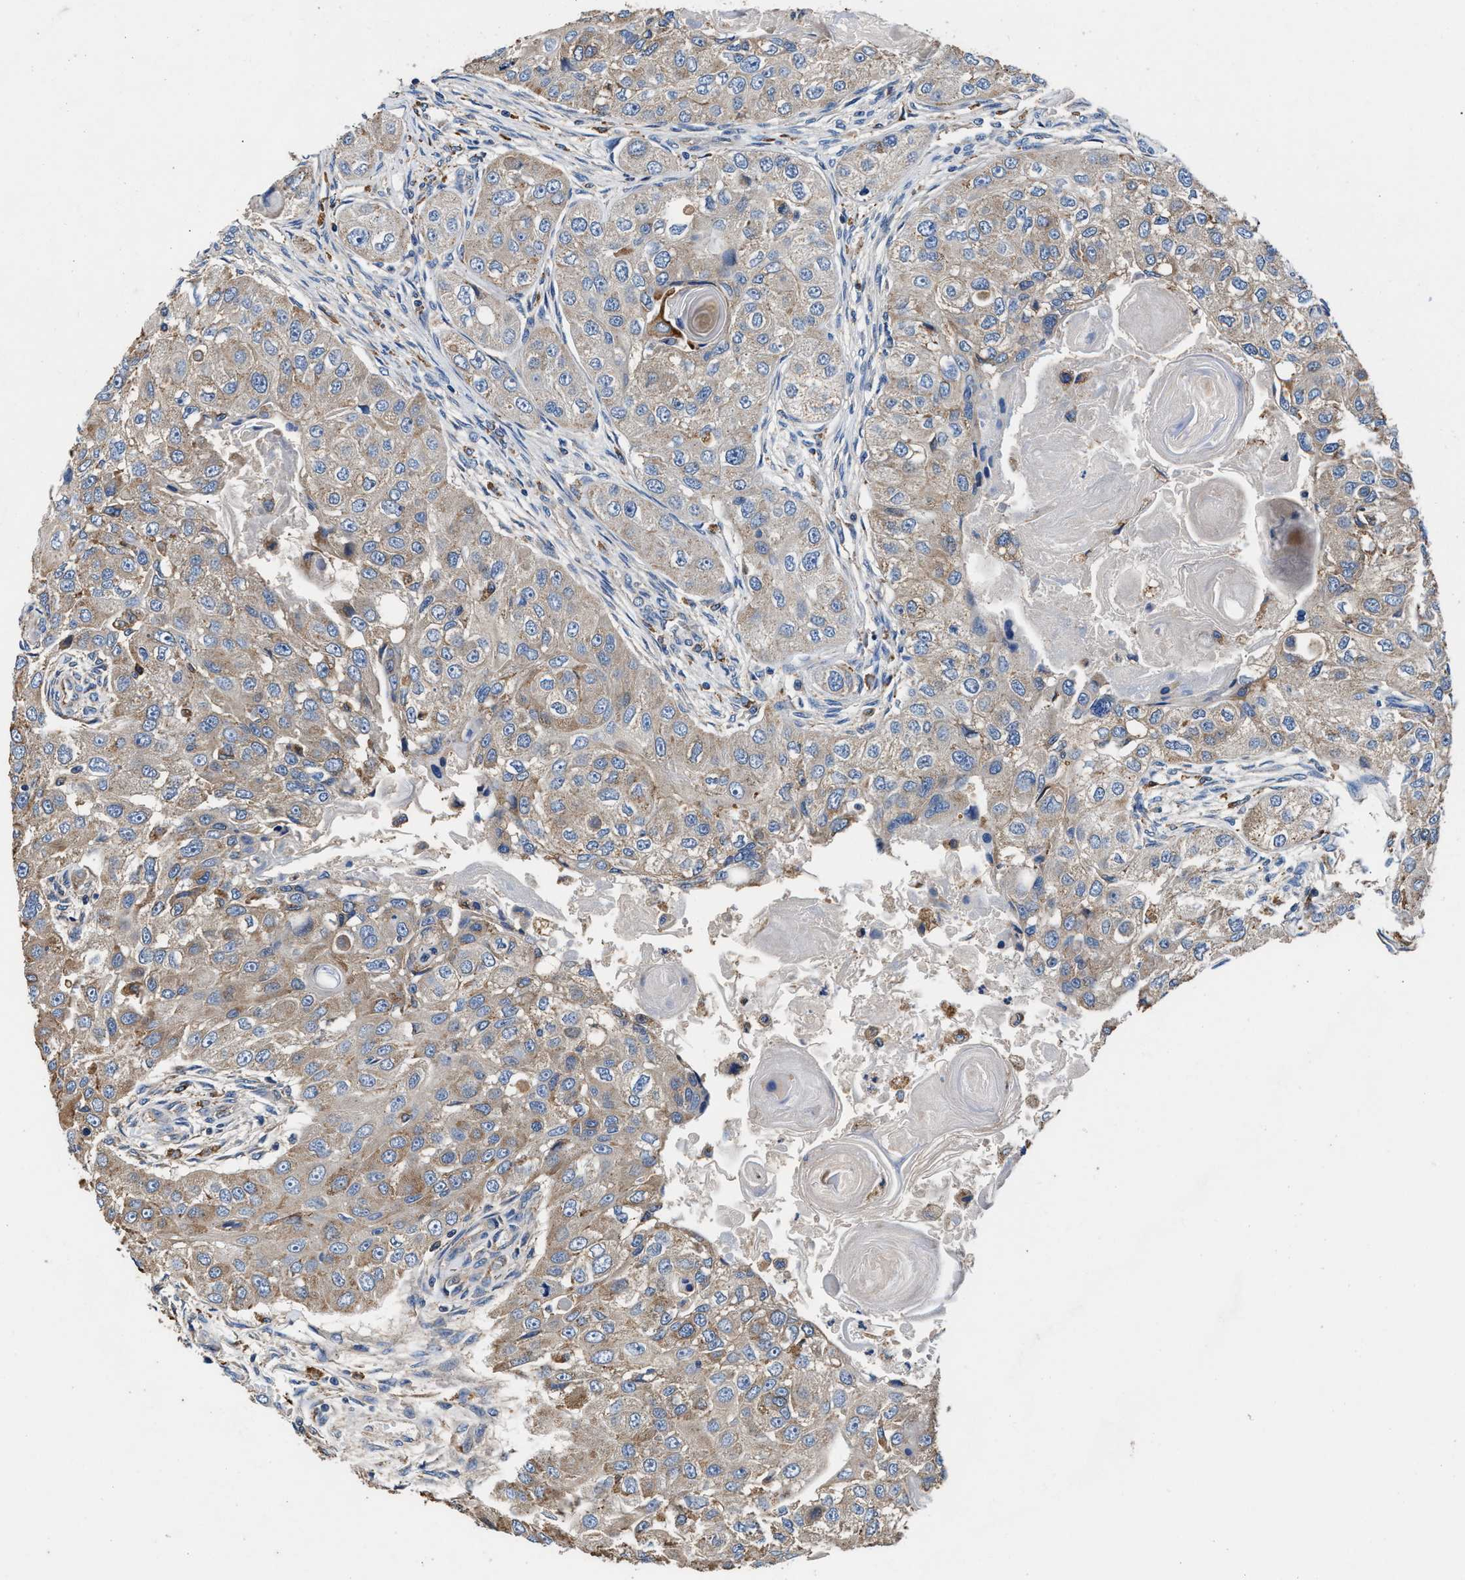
{"staining": {"intensity": "weak", "quantity": ">75%", "location": "cytoplasmic/membranous"}, "tissue": "head and neck cancer", "cell_type": "Tumor cells", "image_type": "cancer", "snomed": [{"axis": "morphology", "description": "Normal tissue, NOS"}, {"axis": "morphology", "description": "Squamous cell carcinoma, NOS"}, {"axis": "topography", "description": "Skeletal muscle"}, {"axis": "topography", "description": "Head-Neck"}], "caption": "DAB immunohistochemical staining of head and neck cancer (squamous cell carcinoma) shows weak cytoplasmic/membranous protein expression in approximately >75% of tumor cells.", "gene": "PPP1R9B", "patient": {"sex": "male", "age": 51}}